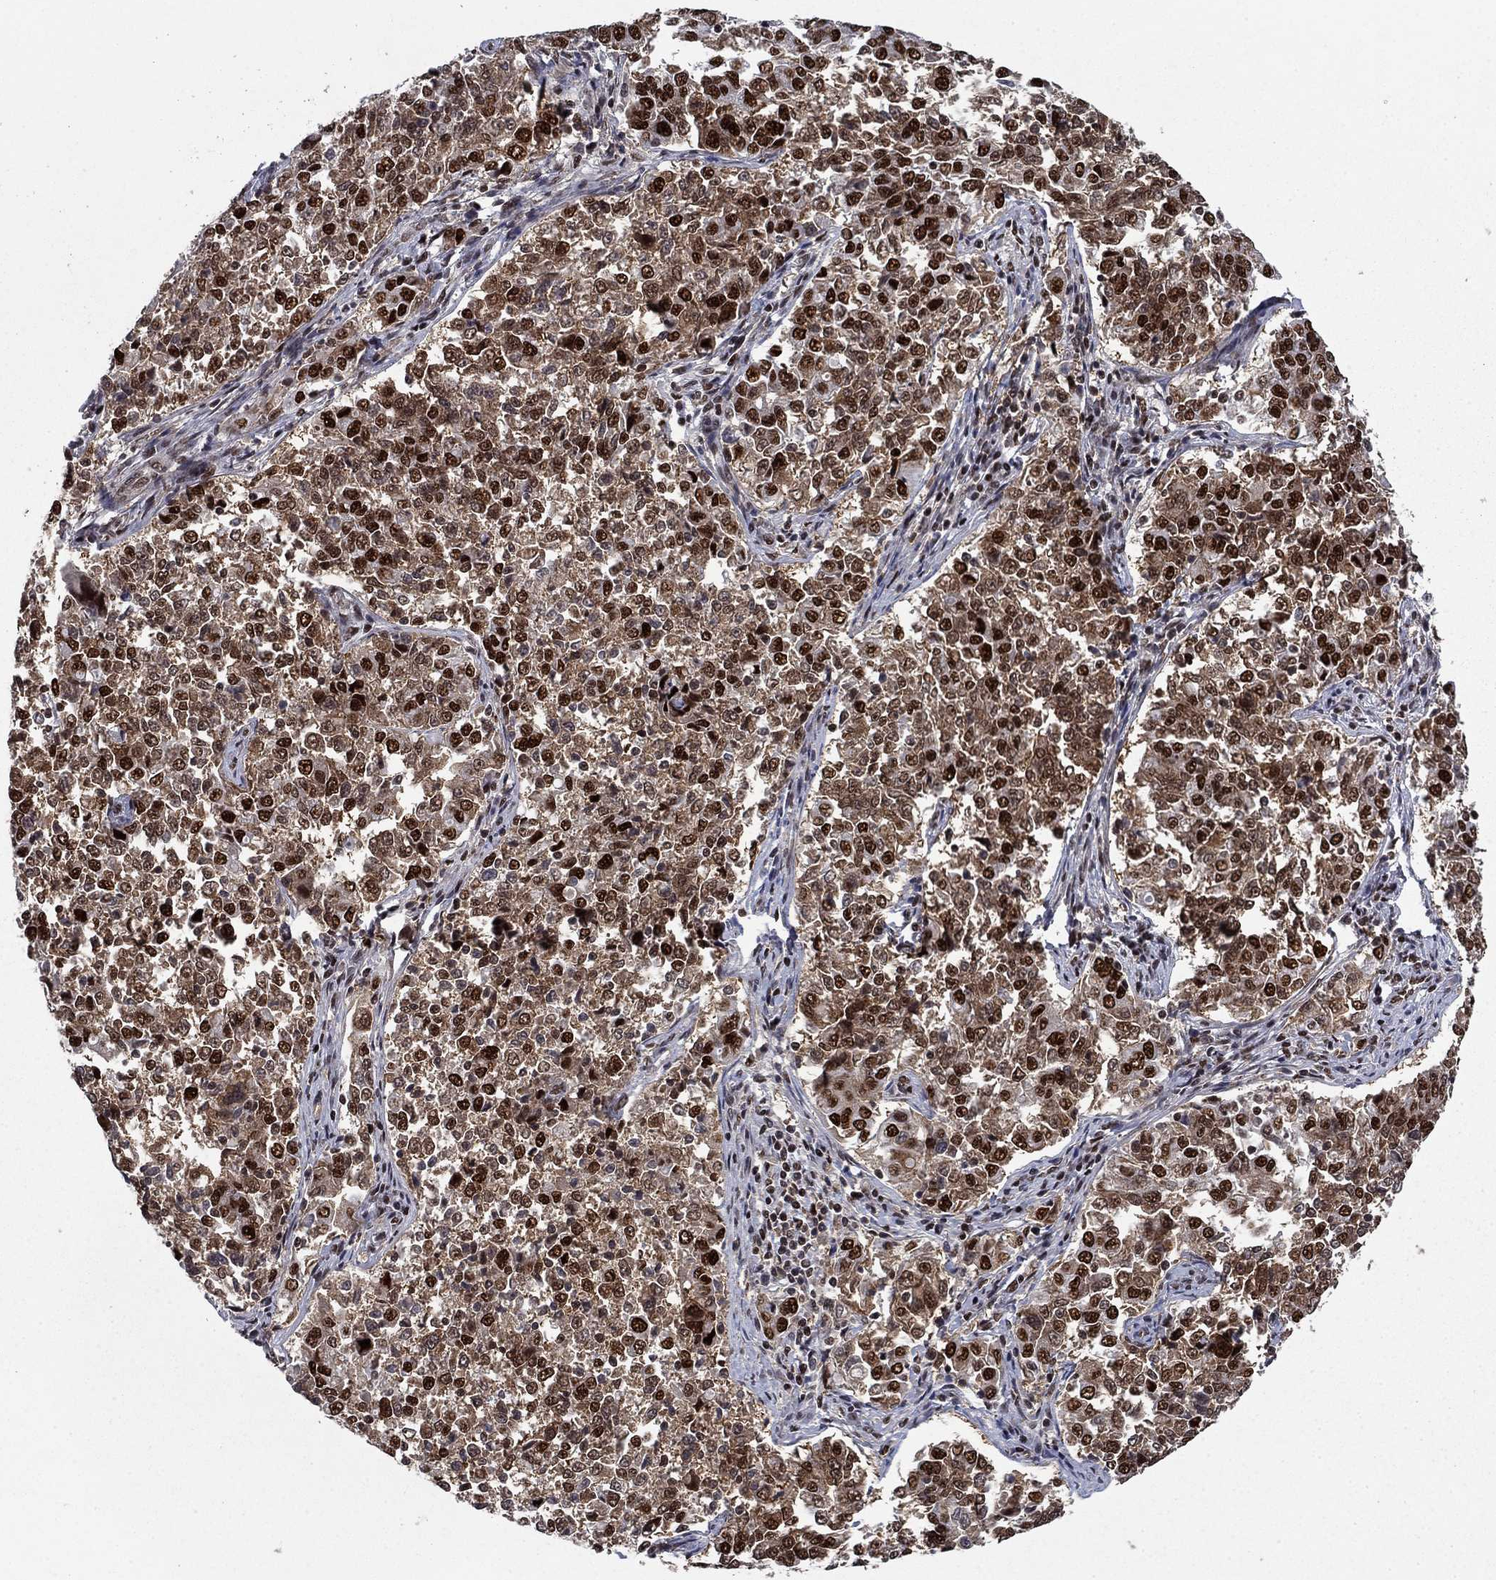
{"staining": {"intensity": "strong", "quantity": "25%-75%", "location": "nuclear"}, "tissue": "endometrial cancer", "cell_type": "Tumor cells", "image_type": "cancer", "snomed": [{"axis": "morphology", "description": "Adenocarcinoma, NOS"}, {"axis": "topography", "description": "Endometrium"}], "caption": "Strong nuclear expression is present in about 25%-75% of tumor cells in endometrial adenocarcinoma.", "gene": "RPRD1B", "patient": {"sex": "female", "age": 43}}